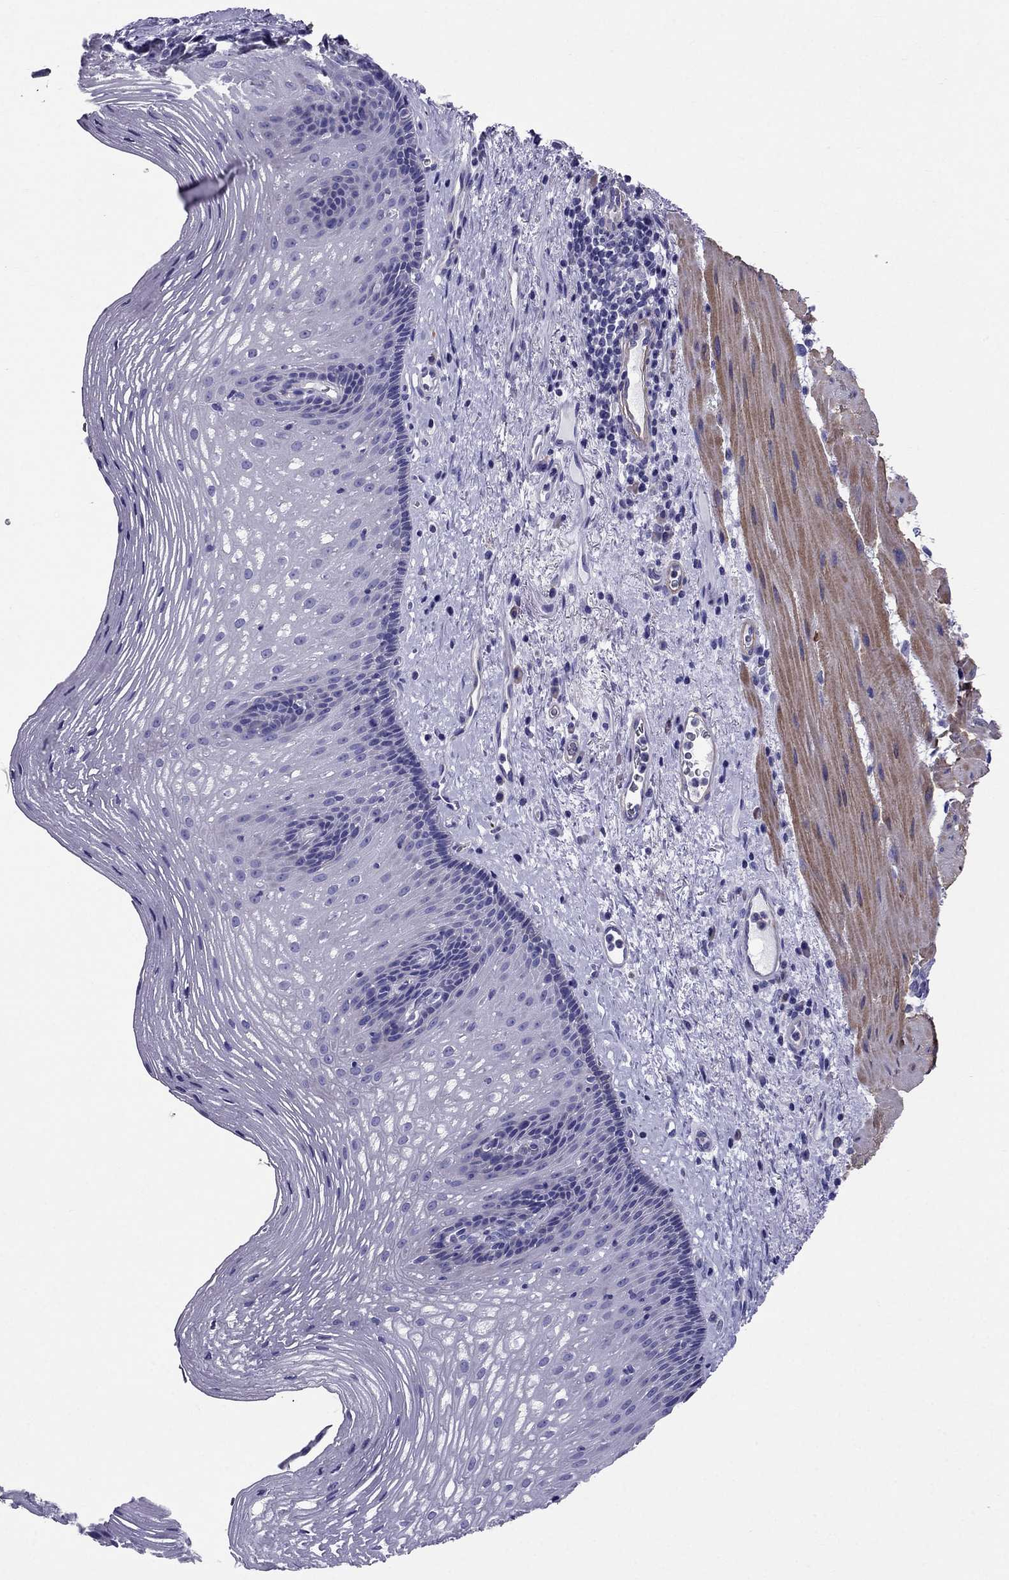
{"staining": {"intensity": "negative", "quantity": "none", "location": "none"}, "tissue": "esophagus", "cell_type": "Squamous epithelial cells", "image_type": "normal", "snomed": [{"axis": "morphology", "description": "Normal tissue, NOS"}, {"axis": "topography", "description": "Esophagus"}], "caption": "Squamous epithelial cells show no significant positivity in unremarkable esophagus. (DAB immunohistochemistry (IHC) visualized using brightfield microscopy, high magnification).", "gene": "GPR50", "patient": {"sex": "male", "age": 76}}